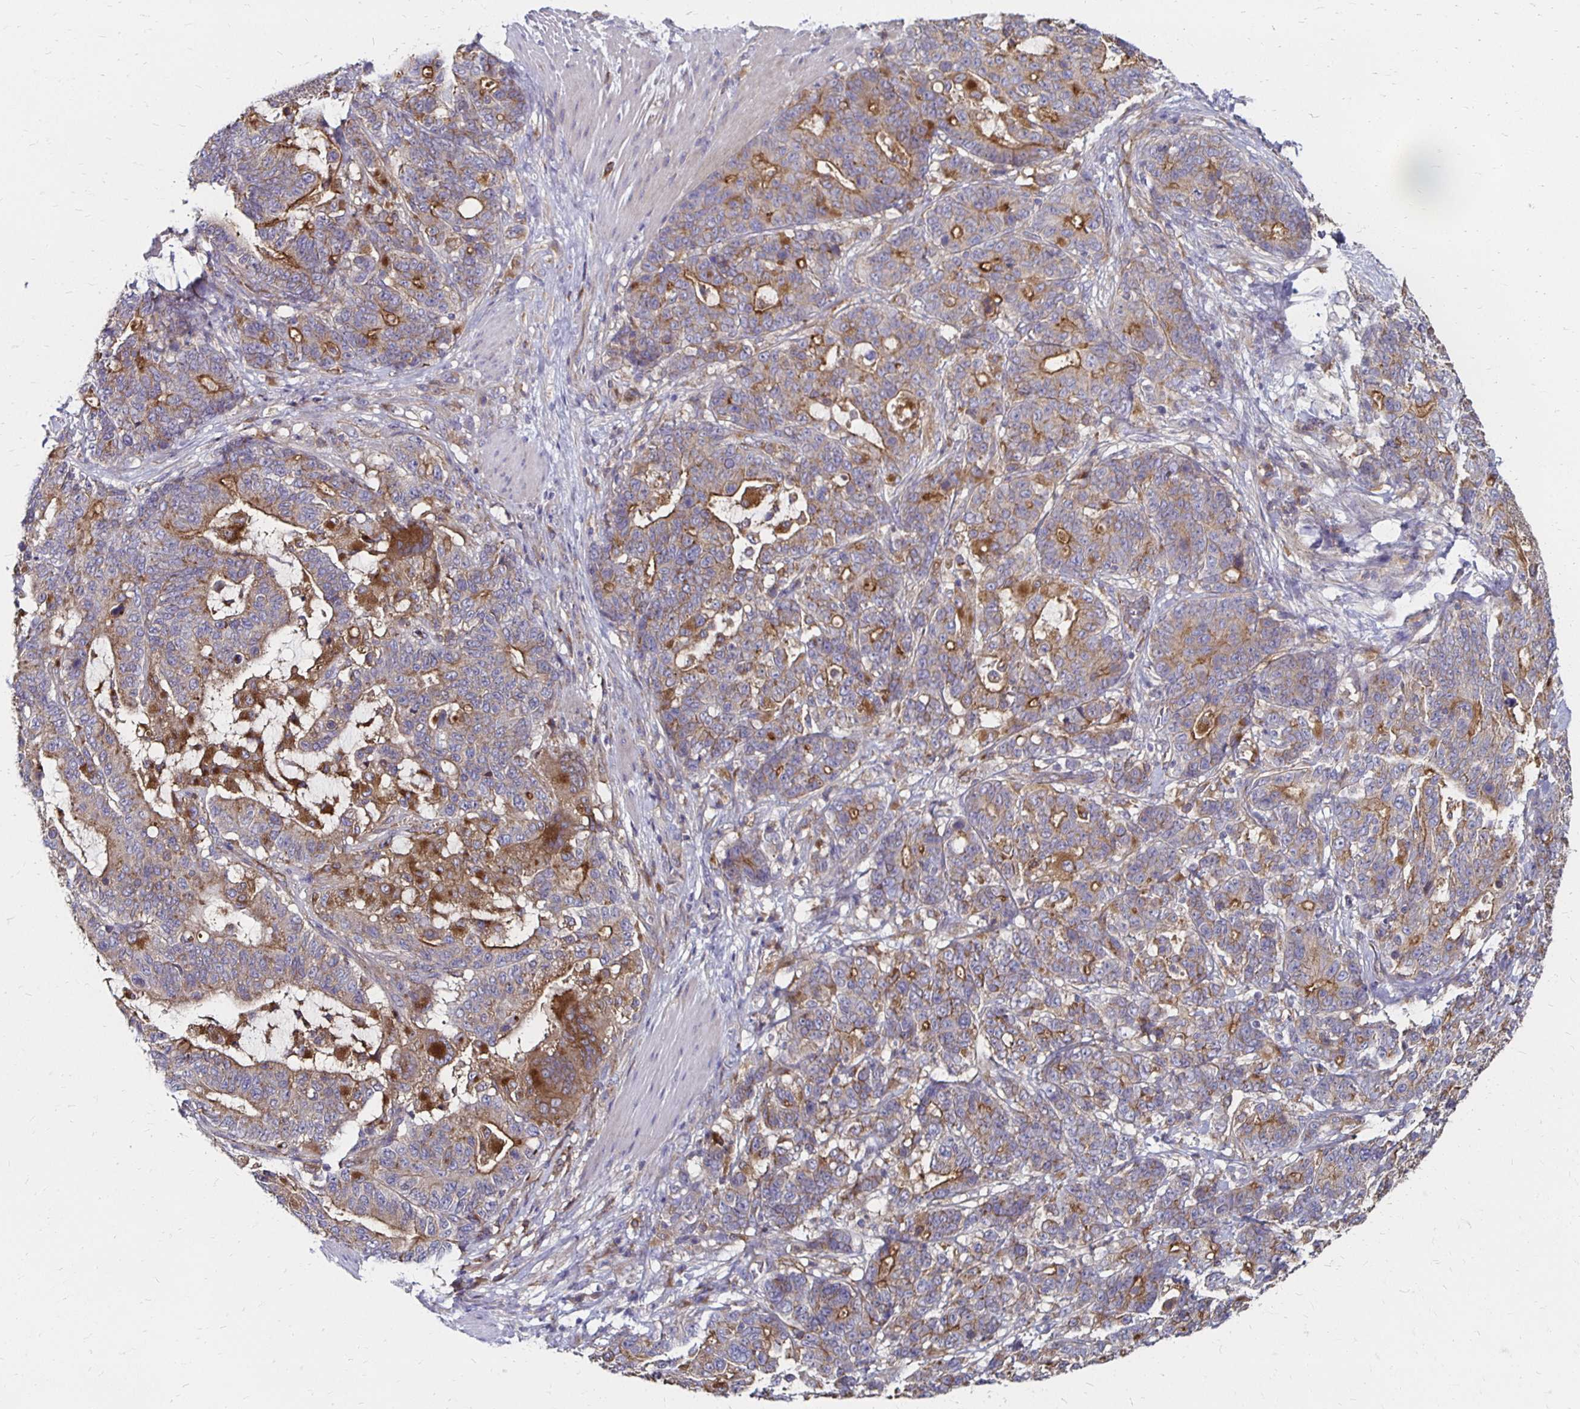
{"staining": {"intensity": "moderate", "quantity": "25%-75%", "location": "cytoplasmic/membranous"}, "tissue": "stomach cancer", "cell_type": "Tumor cells", "image_type": "cancer", "snomed": [{"axis": "morphology", "description": "Normal tissue, NOS"}, {"axis": "morphology", "description": "Adenocarcinoma, NOS"}, {"axis": "topography", "description": "Stomach"}], "caption": "DAB (3,3'-diaminobenzidine) immunohistochemical staining of human stomach cancer displays moderate cytoplasmic/membranous protein expression in about 25%-75% of tumor cells.", "gene": "NCSTN", "patient": {"sex": "female", "age": 64}}